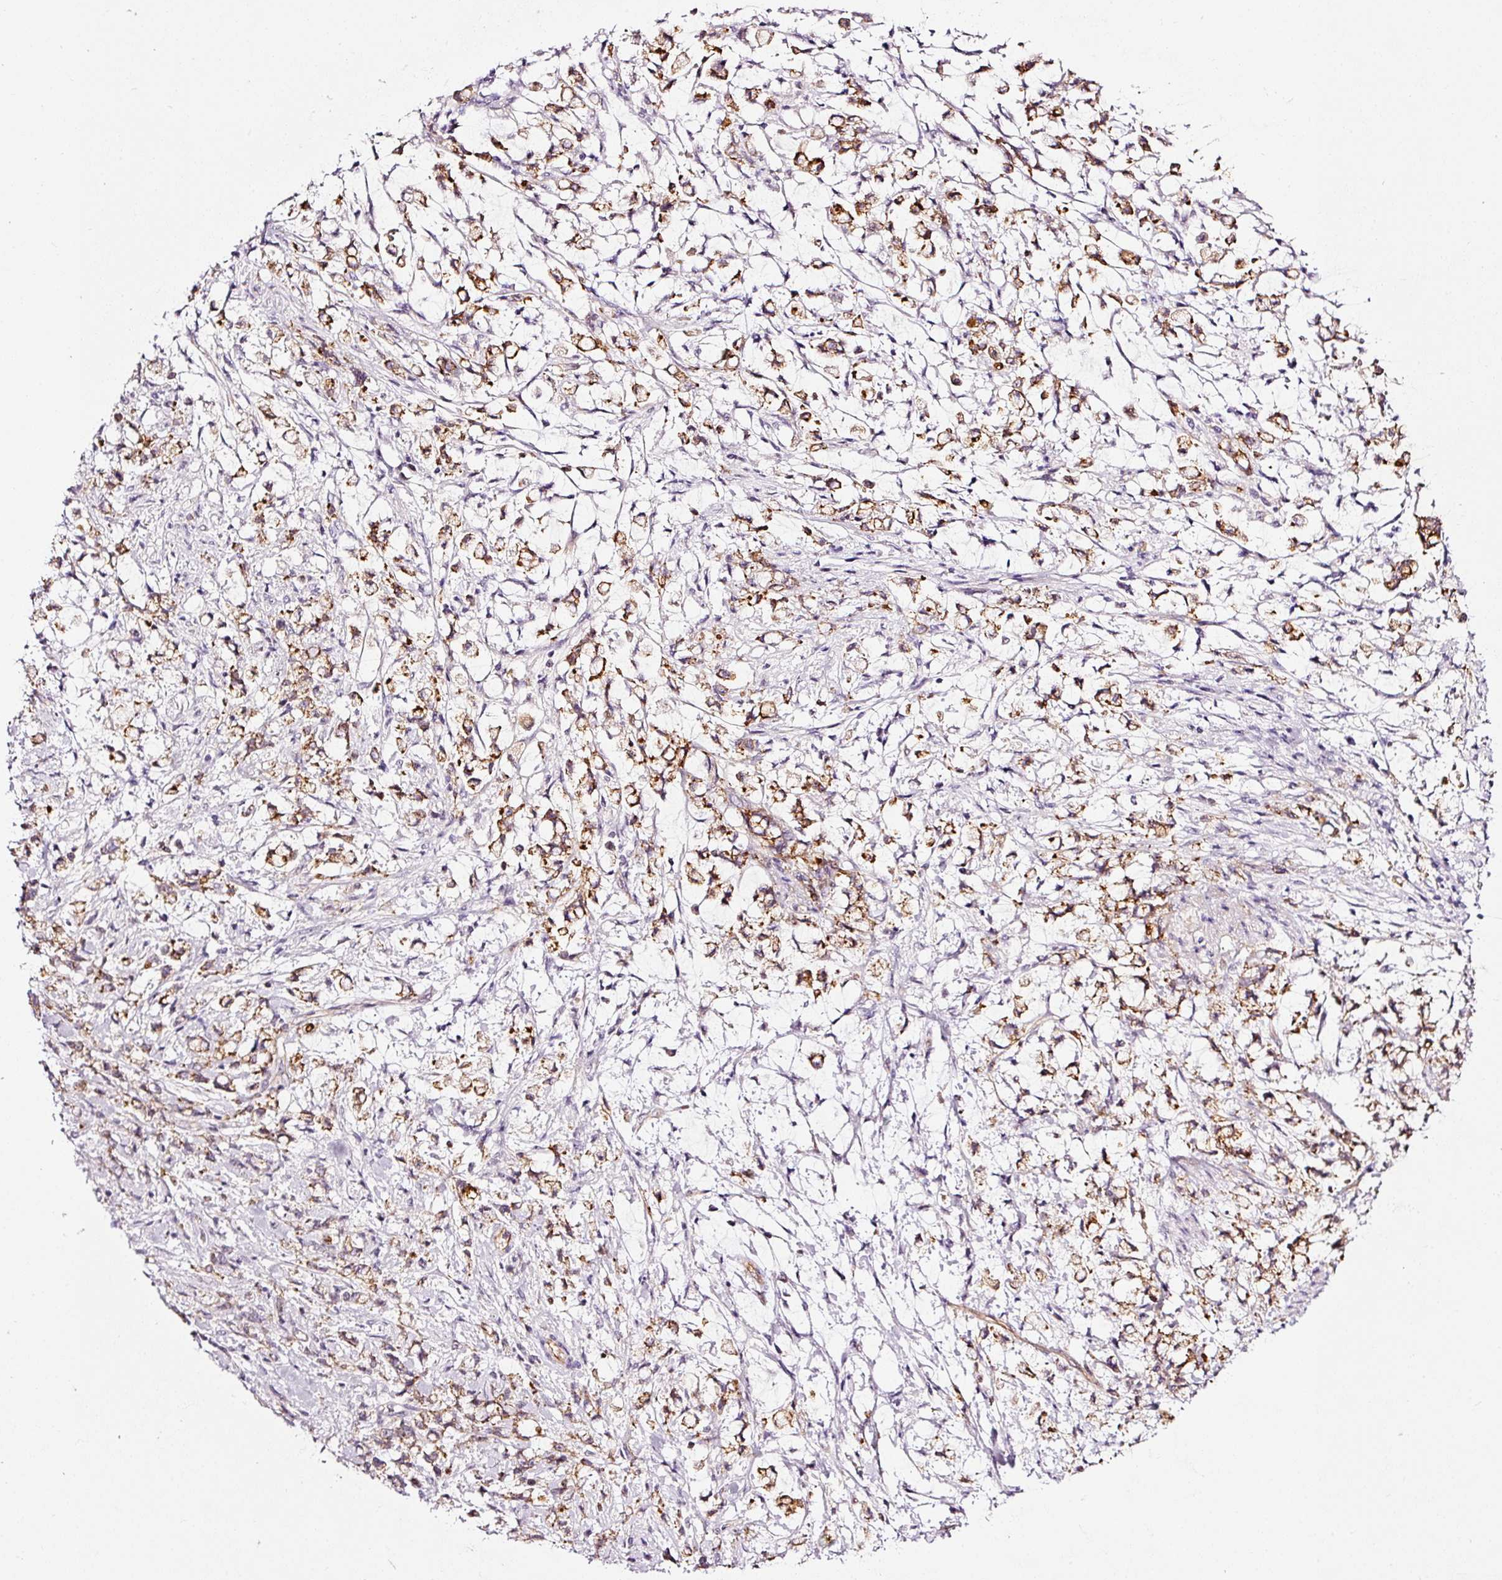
{"staining": {"intensity": "moderate", "quantity": ">75%", "location": "cytoplasmic/membranous"}, "tissue": "stomach cancer", "cell_type": "Tumor cells", "image_type": "cancer", "snomed": [{"axis": "morphology", "description": "Adenocarcinoma, NOS"}, {"axis": "topography", "description": "Stomach"}], "caption": "Protein analysis of stomach cancer (adenocarcinoma) tissue exhibits moderate cytoplasmic/membranous positivity in approximately >75% of tumor cells. (Brightfield microscopy of DAB IHC at high magnification).", "gene": "ABCB4", "patient": {"sex": "female", "age": 60}}